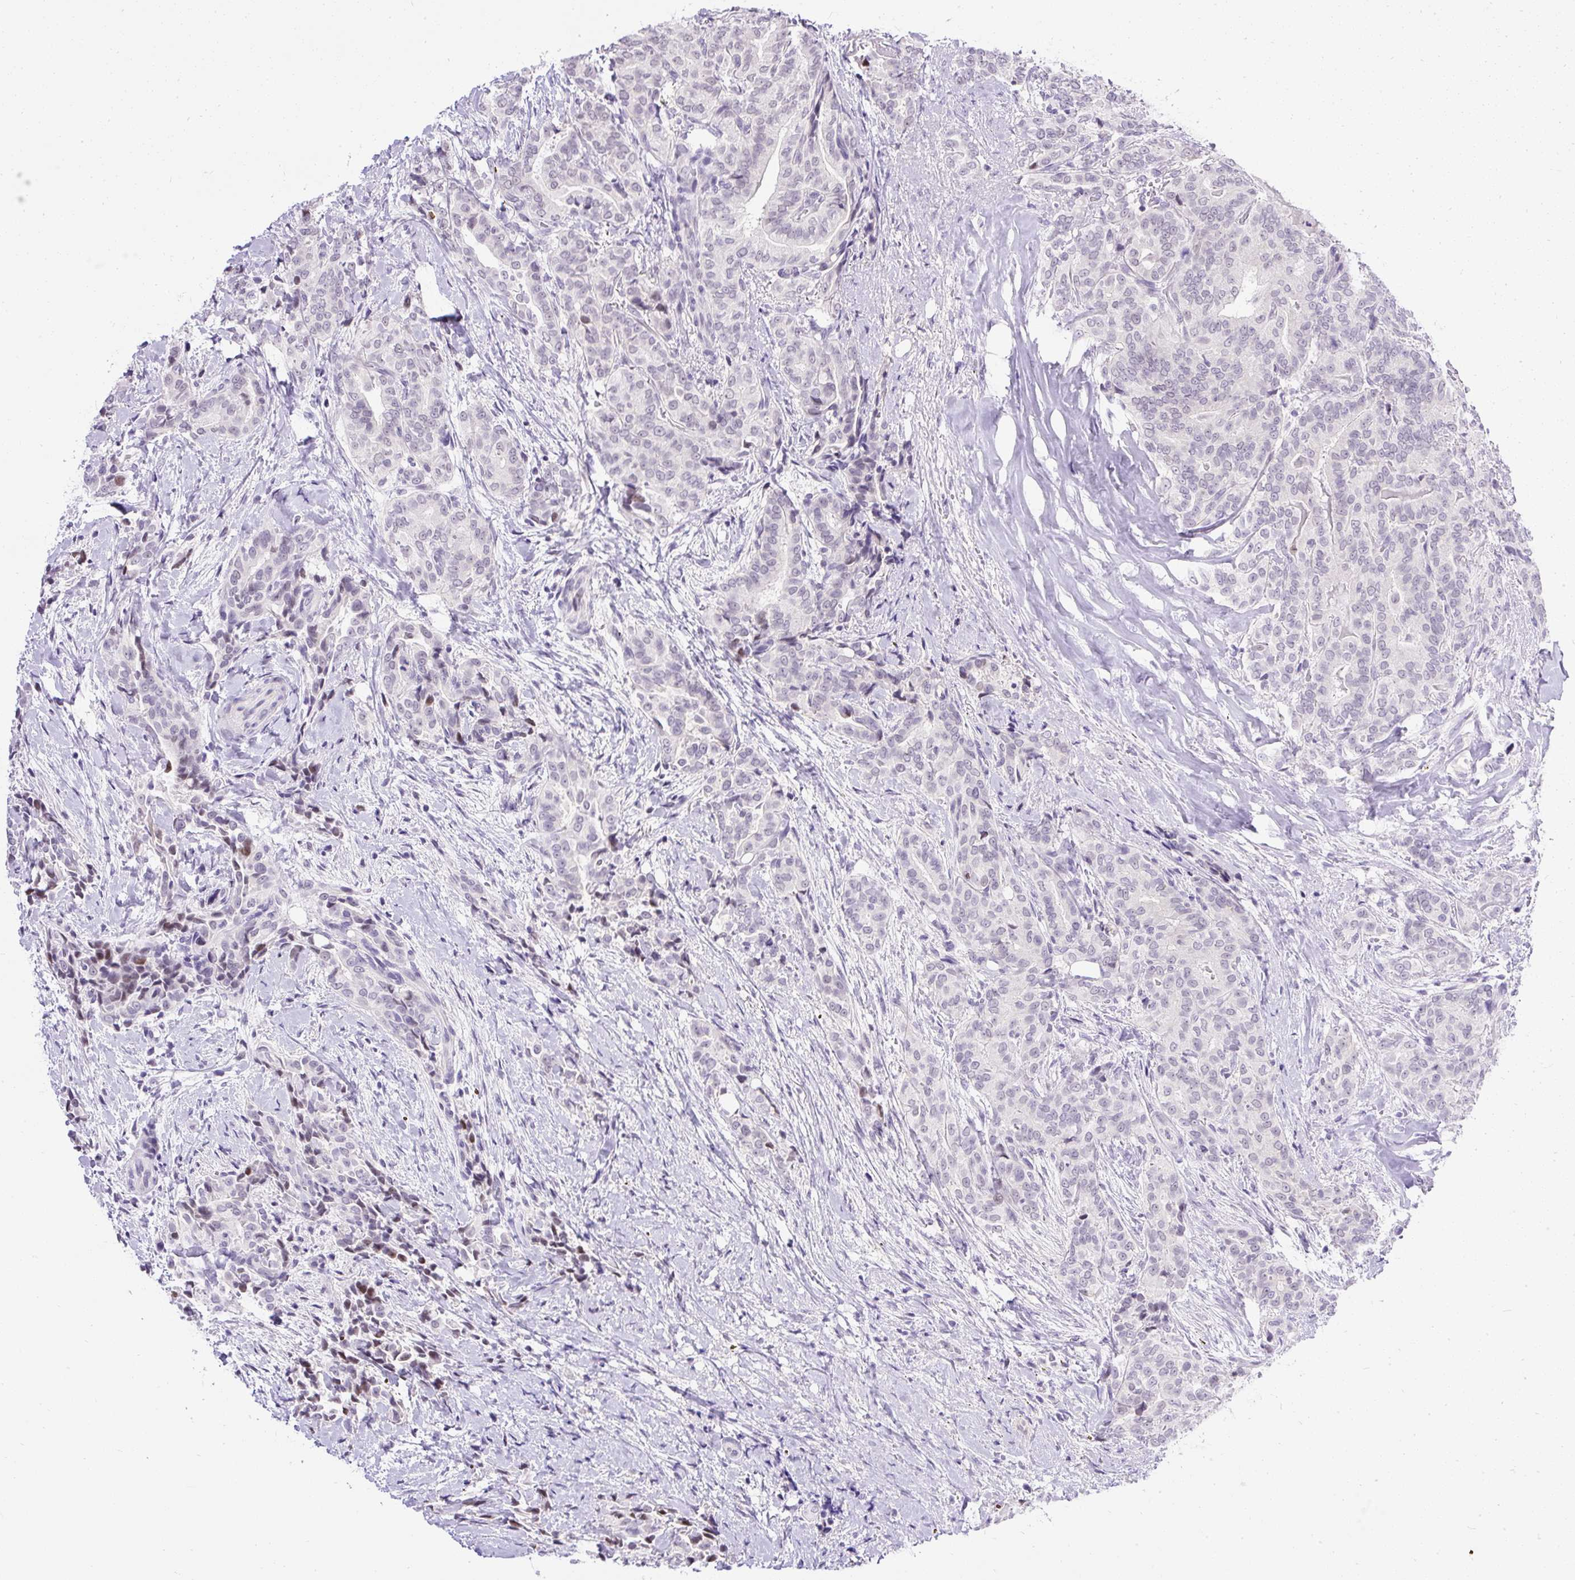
{"staining": {"intensity": "moderate", "quantity": "<25%", "location": "nuclear"}, "tissue": "thyroid cancer", "cell_type": "Tumor cells", "image_type": "cancer", "snomed": [{"axis": "morphology", "description": "Papillary adenocarcinoma, NOS"}, {"axis": "topography", "description": "Thyroid gland"}], "caption": "This is a micrograph of immunohistochemistry staining of thyroid cancer (papillary adenocarcinoma), which shows moderate expression in the nuclear of tumor cells.", "gene": "WNT10B", "patient": {"sex": "male", "age": 61}}